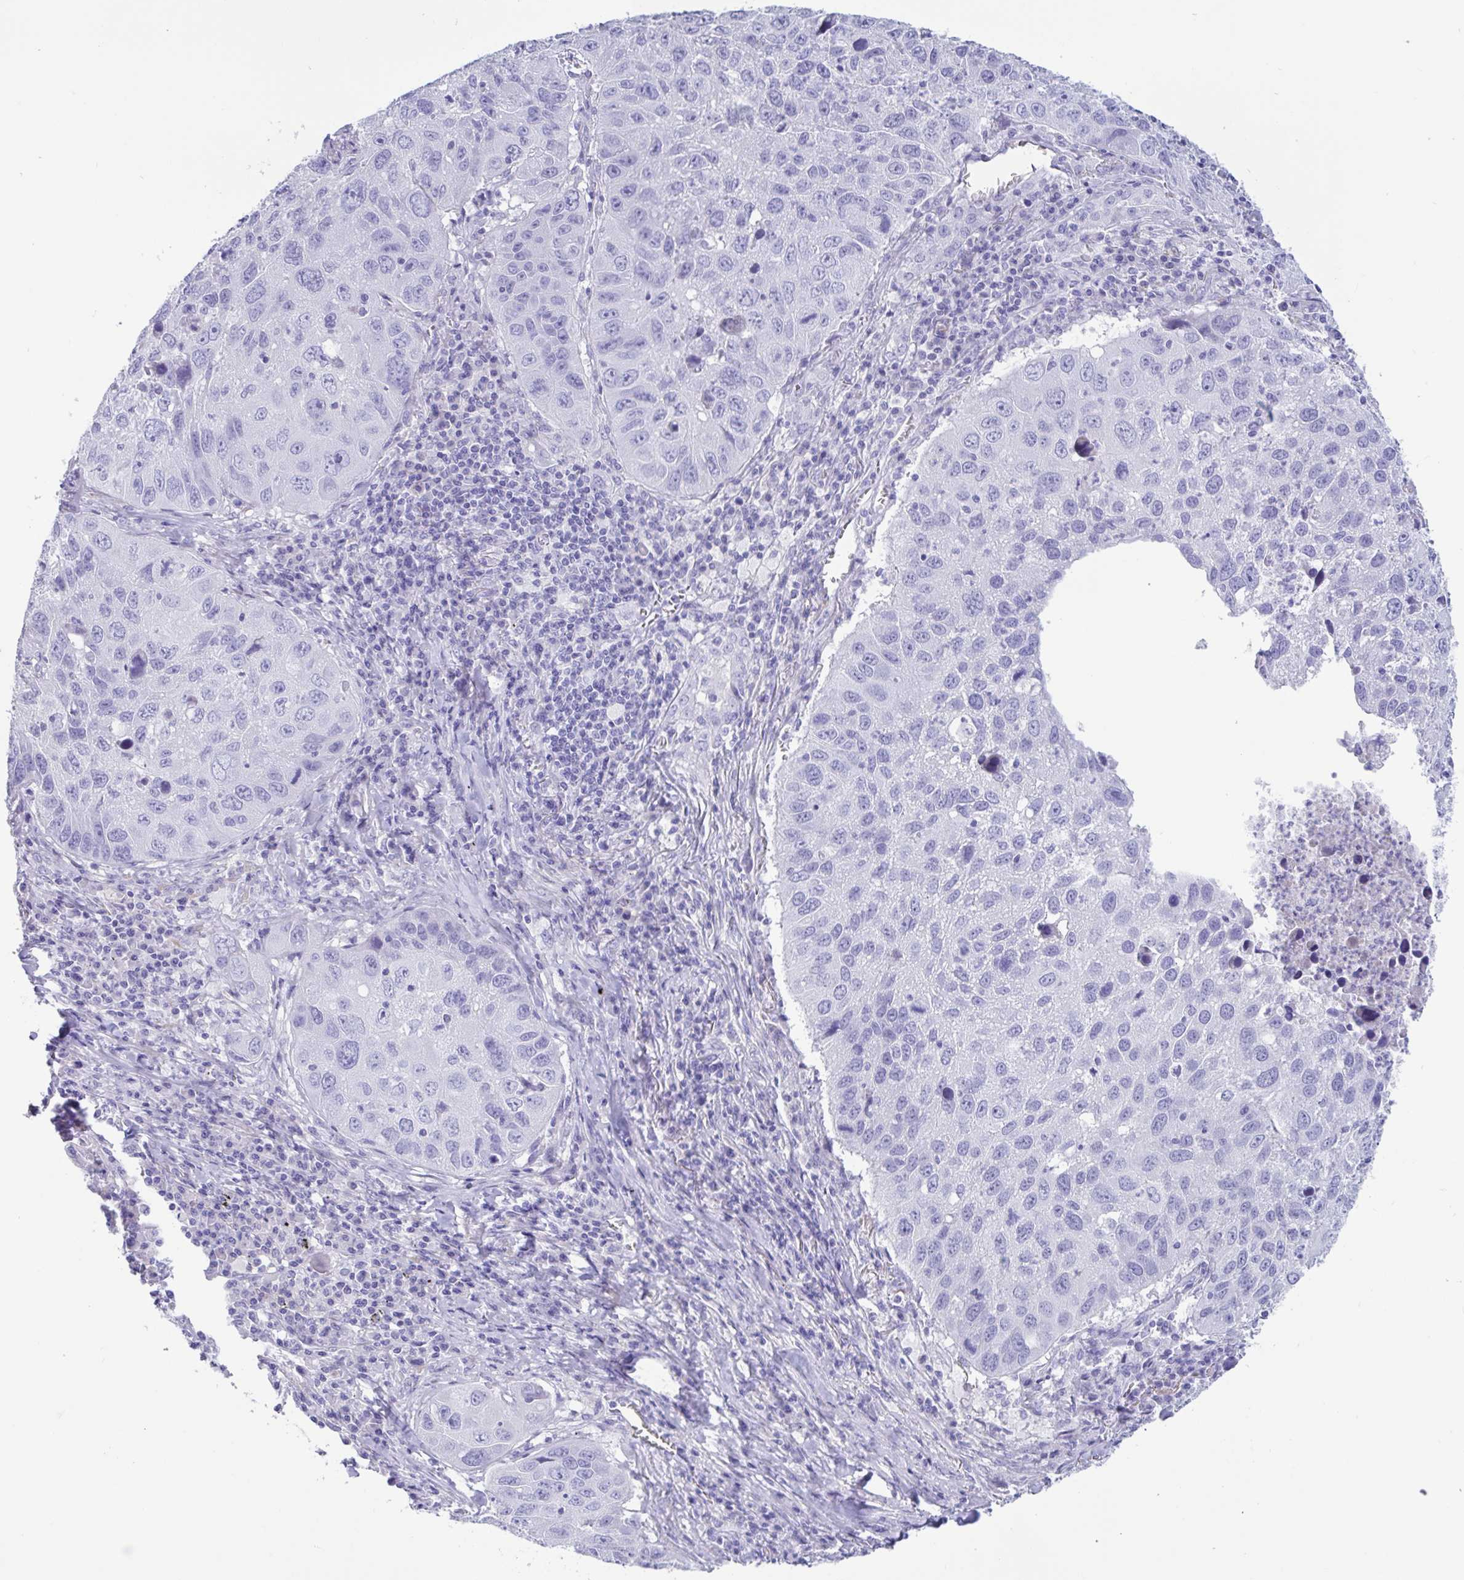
{"staining": {"intensity": "negative", "quantity": "none", "location": "none"}, "tissue": "lung cancer", "cell_type": "Tumor cells", "image_type": "cancer", "snomed": [{"axis": "morphology", "description": "Squamous cell carcinoma, NOS"}, {"axis": "topography", "description": "Lung"}], "caption": "A photomicrograph of squamous cell carcinoma (lung) stained for a protein displays no brown staining in tumor cells. (Immunohistochemistry, brightfield microscopy, high magnification).", "gene": "TNNC1", "patient": {"sex": "female", "age": 61}}